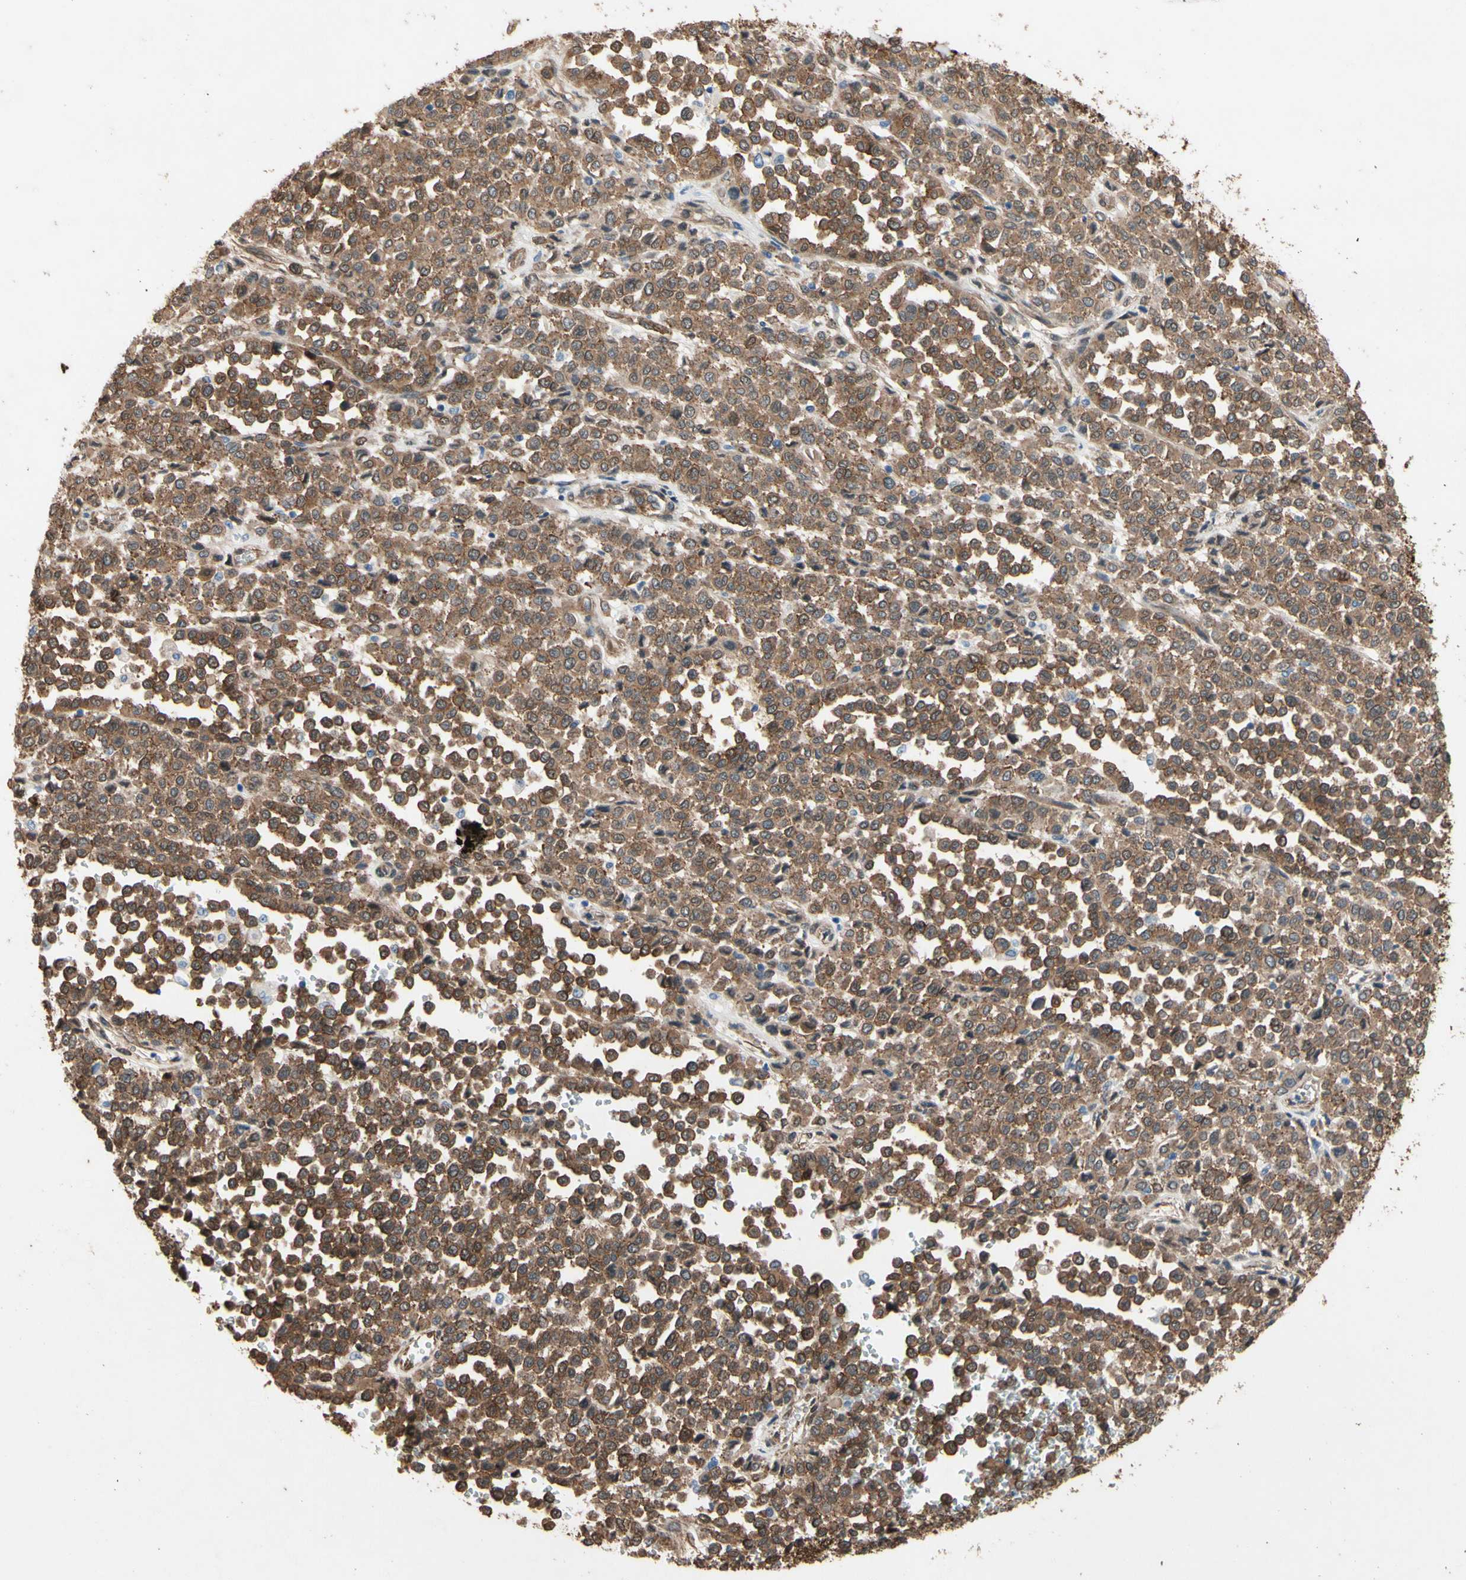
{"staining": {"intensity": "moderate", "quantity": ">75%", "location": "cytoplasmic/membranous"}, "tissue": "melanoma", "cell_type": "Tumor cells", "image_type": "cancer", "snomed": [{"axis": "morphology", "description": "Malignant melanoma, Metastatic site"}, {"axis": "topography", "description": "Pancreas"}], "caption": "A high-resolution photomicrograph shows immunohistochemistry (IHC) staining of melanoma, which displays moderate cytoplasmic/membranous expression in about >75% of tumor cells. (Stains: DAB in brown, nuclei in blue, Microscopy: brightfield microscopy at high magnification).", "gene": "CTTNBP2", "patient": {"sex": "female", "age": 30}}